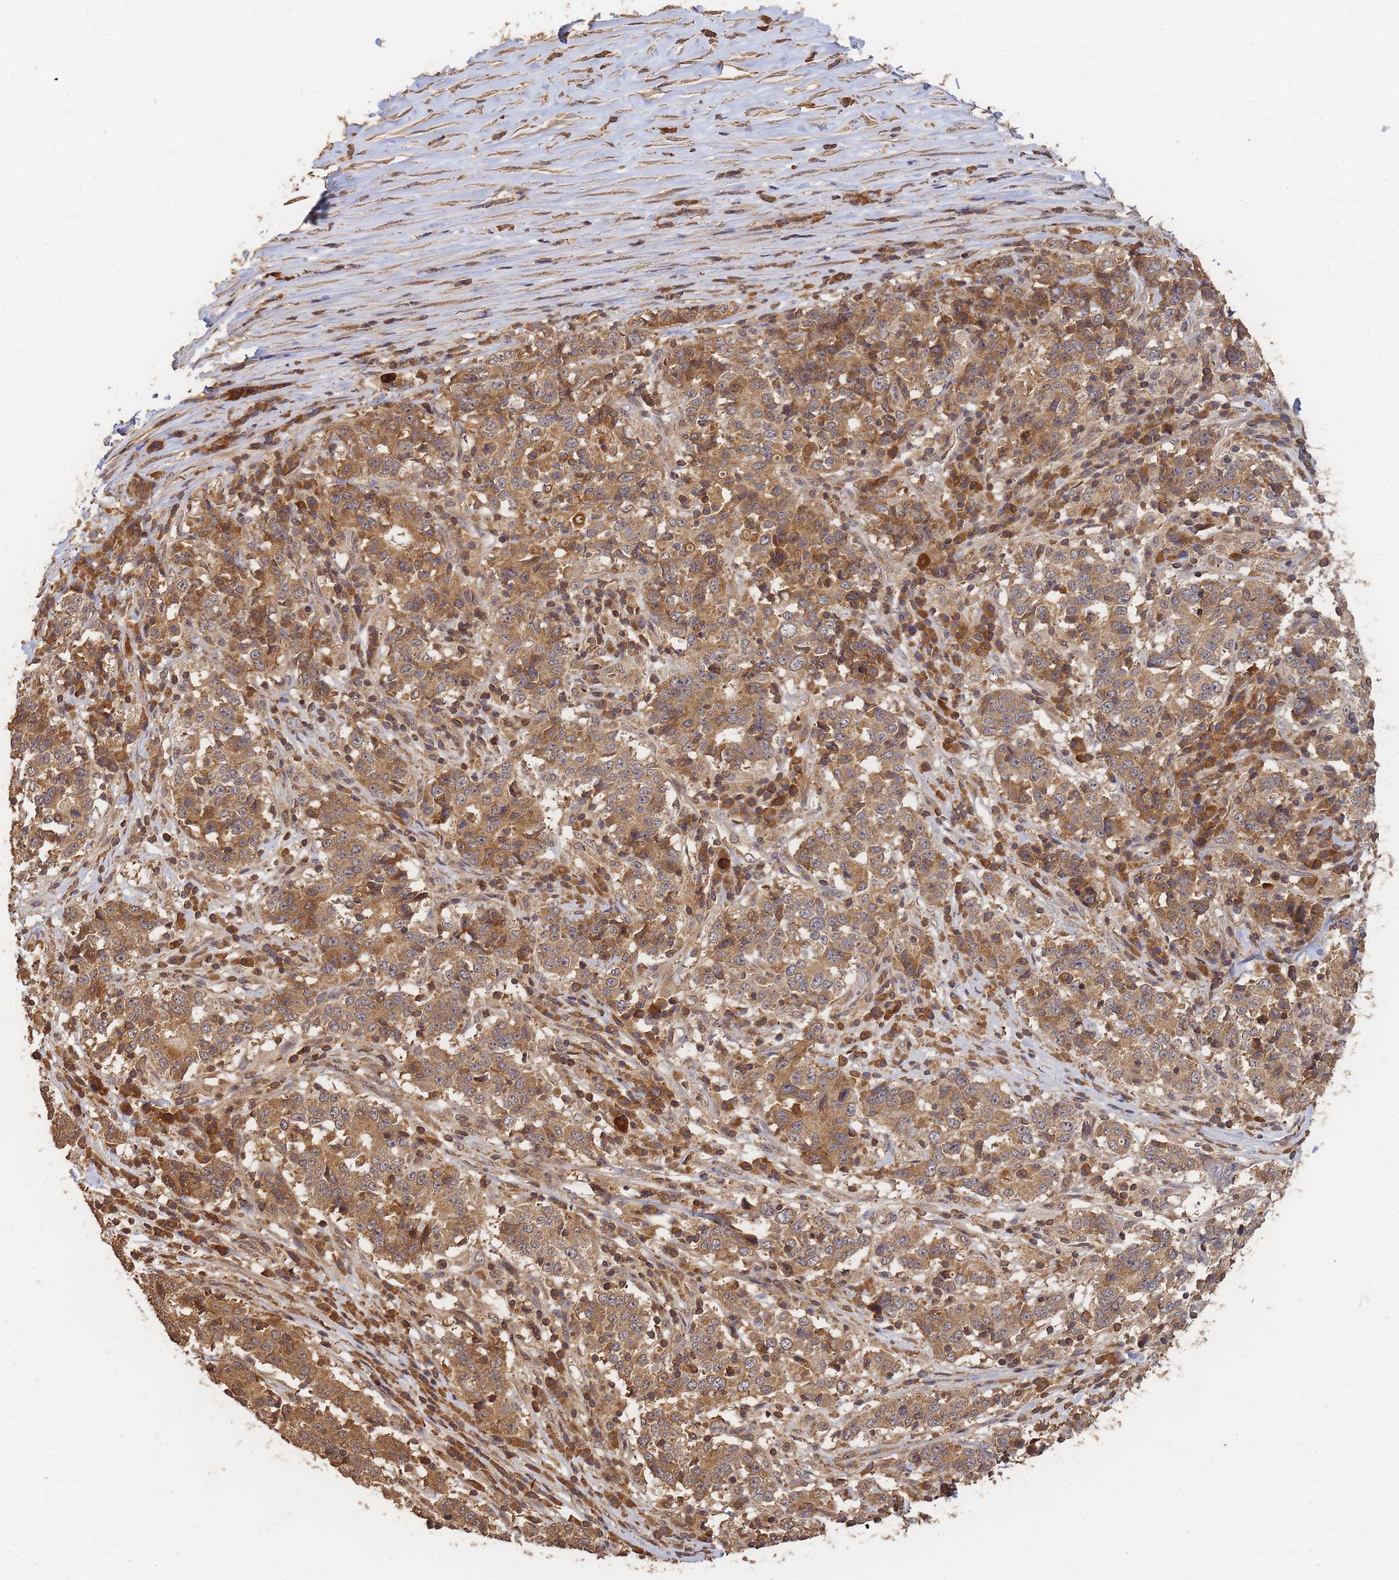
{"staining": {"intensity": "moderate", "quantity": ">75%", "location": "cytoplasmic/membranous"}, "tissue": "stomach cancer", "cell_type": "Tumor cells", "image_type": "cancer", "snomed": [{"axis": "morphology", "description": "Adenocarcinoma, NOS"}, {"axis": "topography", "description": "Stomach"}], "caption": "Approximately >75% of tumor cells in adenocarcinoma (stomach) reveal moderate cytoplasmic/membranous protein positivity as visualized by brown immunohistochemical staining.", "gene": "ALKBH1", "patient": {"sex": "male", "age": 59}}